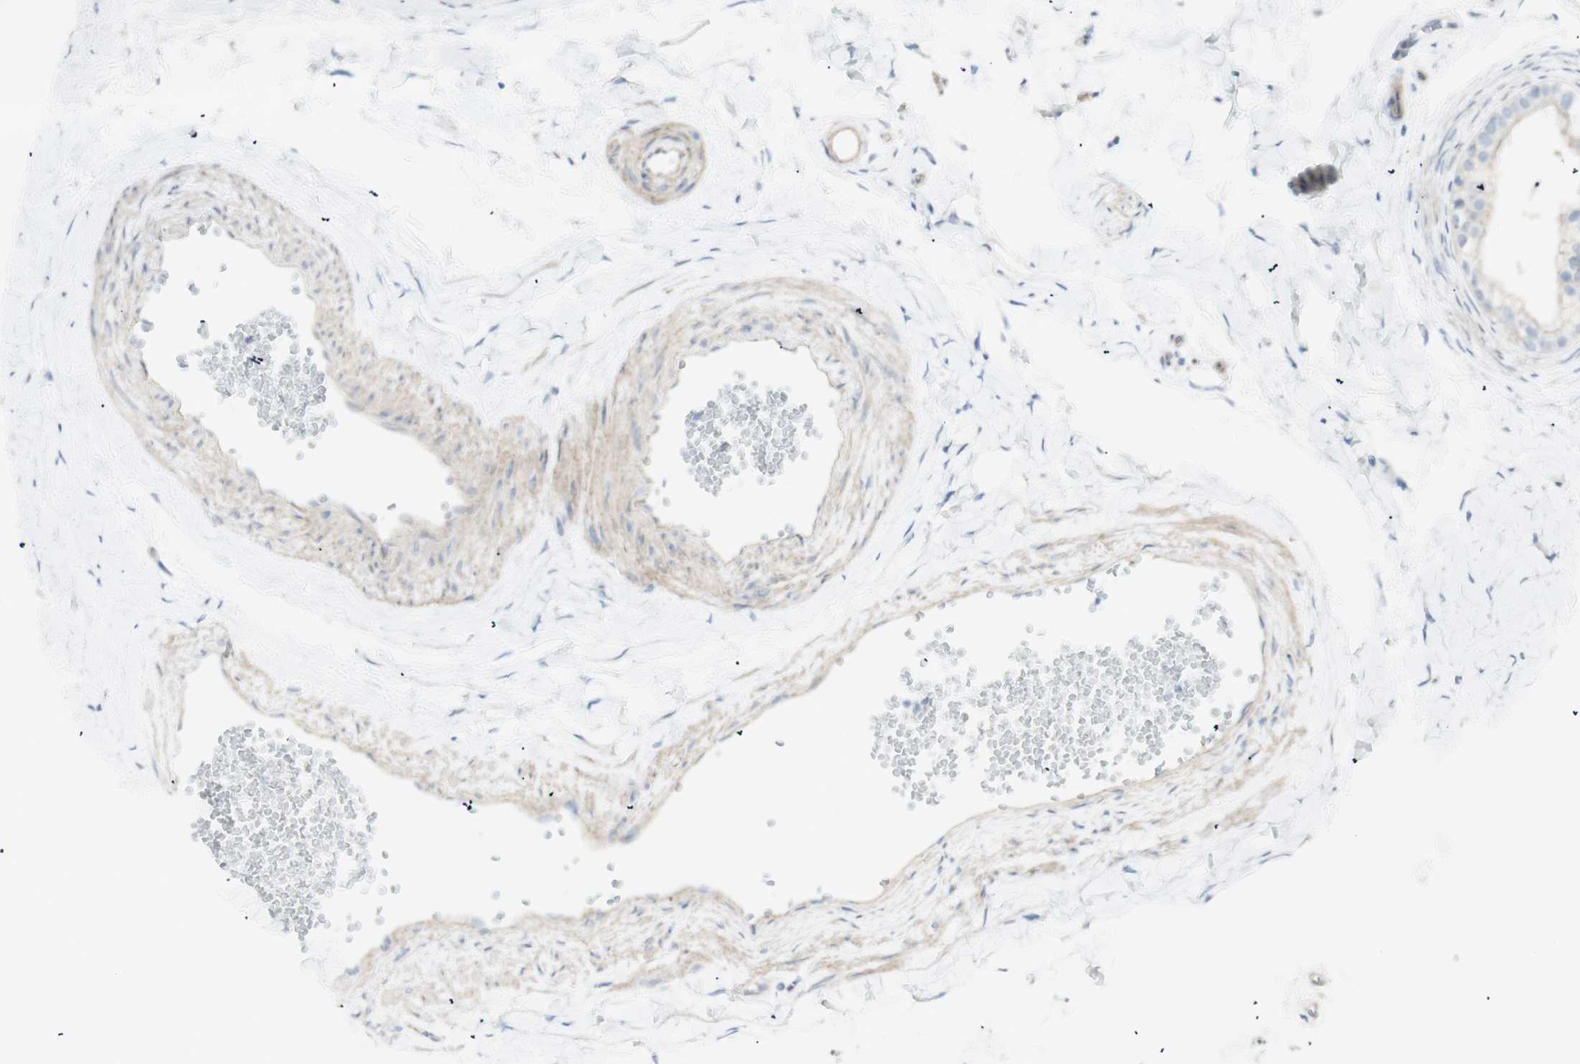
{"staining": {"intensity": "weak", "quantity": "<25%", "location": "cytoplasmic/membranous"}, "tissue": "epididymis", "cell_type": "Glandular cells", "image_type": "normal", "snomed": [{"axis": "morphology", "description": "Normal tissue, NOS"}, {"axis": "topography", "description": "Epididymis"}], "caption": "Glandular cells show no significant protein staining in normal epididymis. (DAB (3,3'-diaminobenzidine) immunohistochemistry with hematoxylin counter stain).", "gene": "NDST4", "patient": {"sex": "male", "age": 56}}